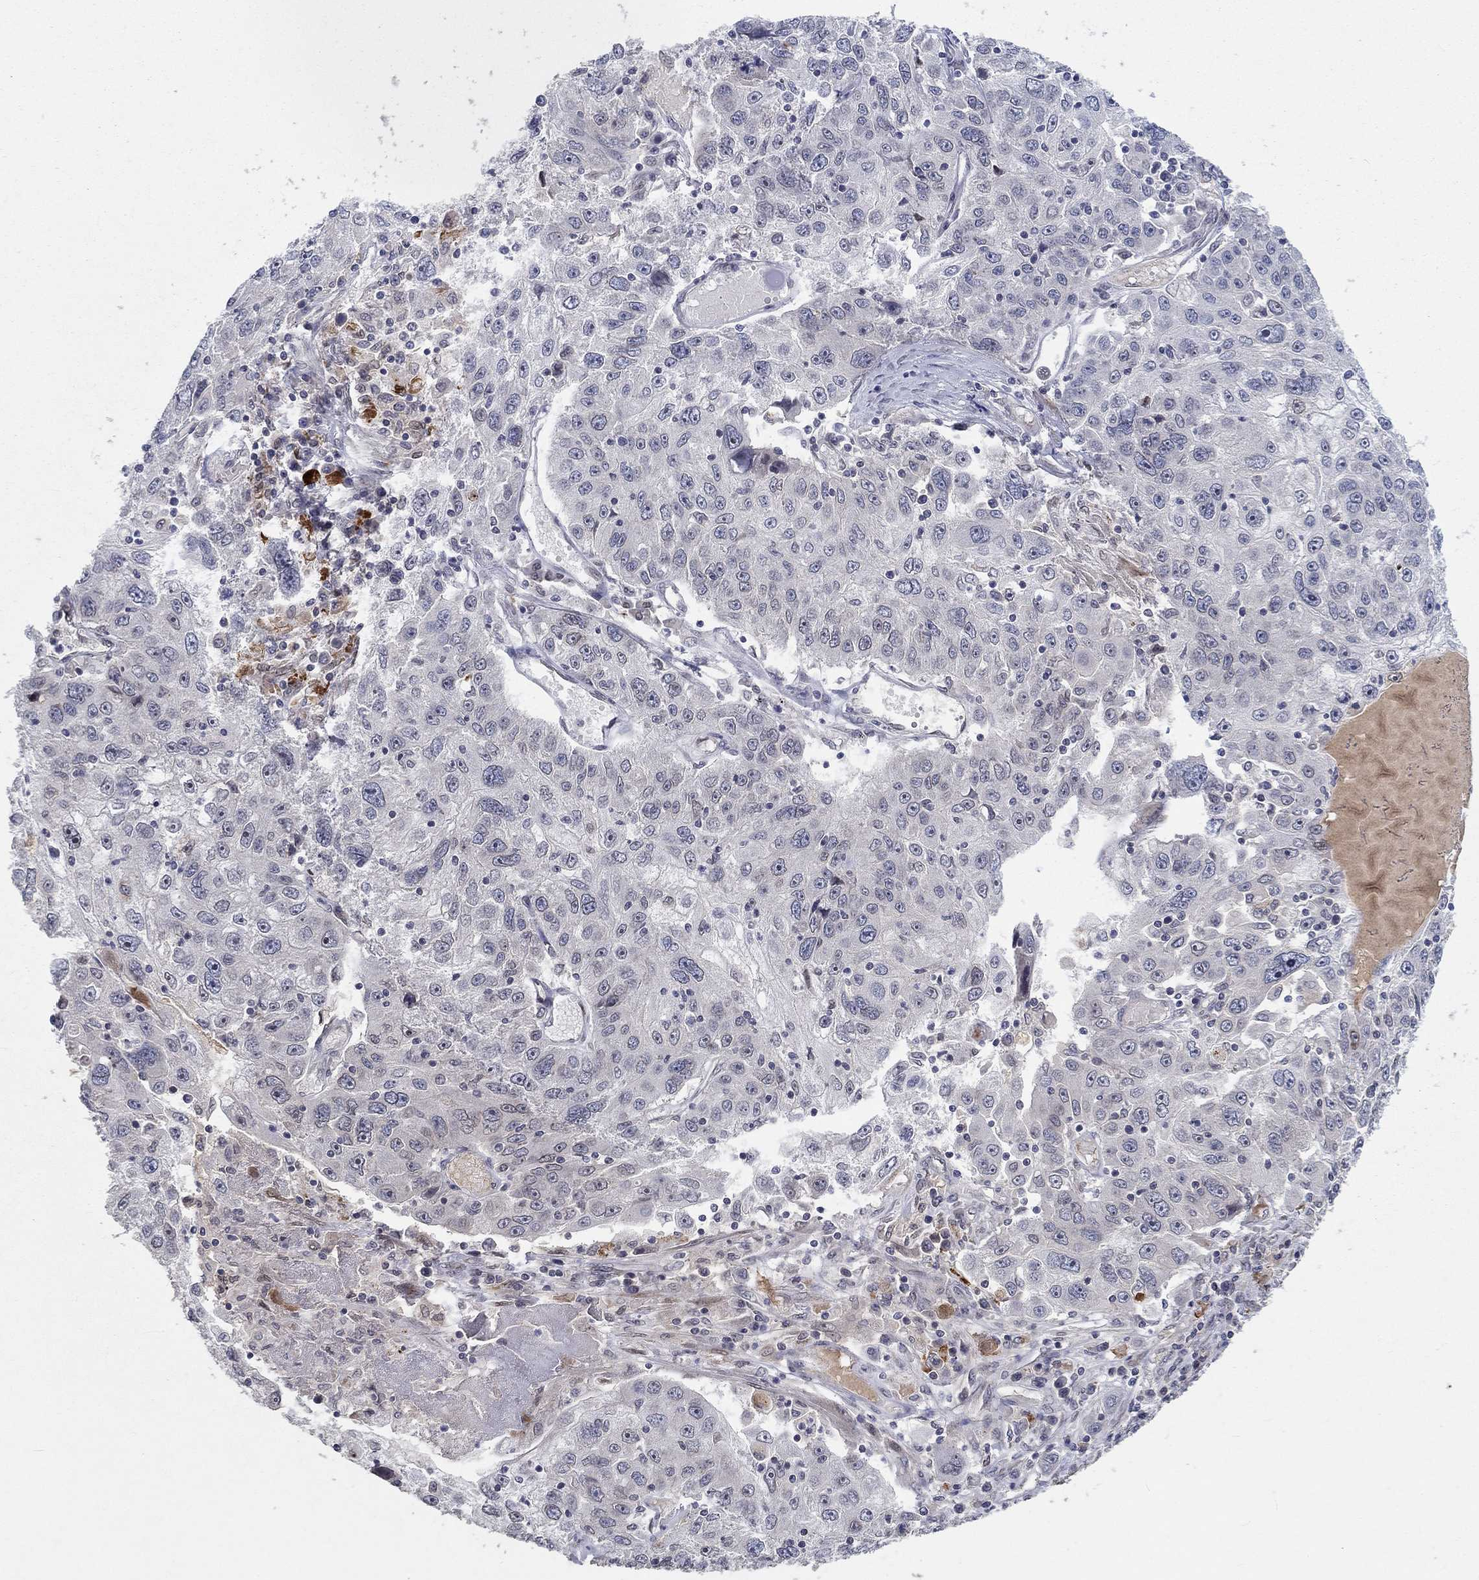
{"staining": {"intensity": "negative", "quantity": "none", "location": "none"}, "tissue": "stomach cancer", "cell_type": "Tumor cells", "image_type": "cancer", "snomed": [{"axis": "morphology", "description": "Adenocarcinoma, NOS"}, {"axis": "topography", "description": "Stomach"}], "caption": "This is an immunohistochemistry histopathology image of human stomach cancer. There is no expression in tumor cells.", "gene": "CETN3", "patient": {"sex": "male", "age": 56}}